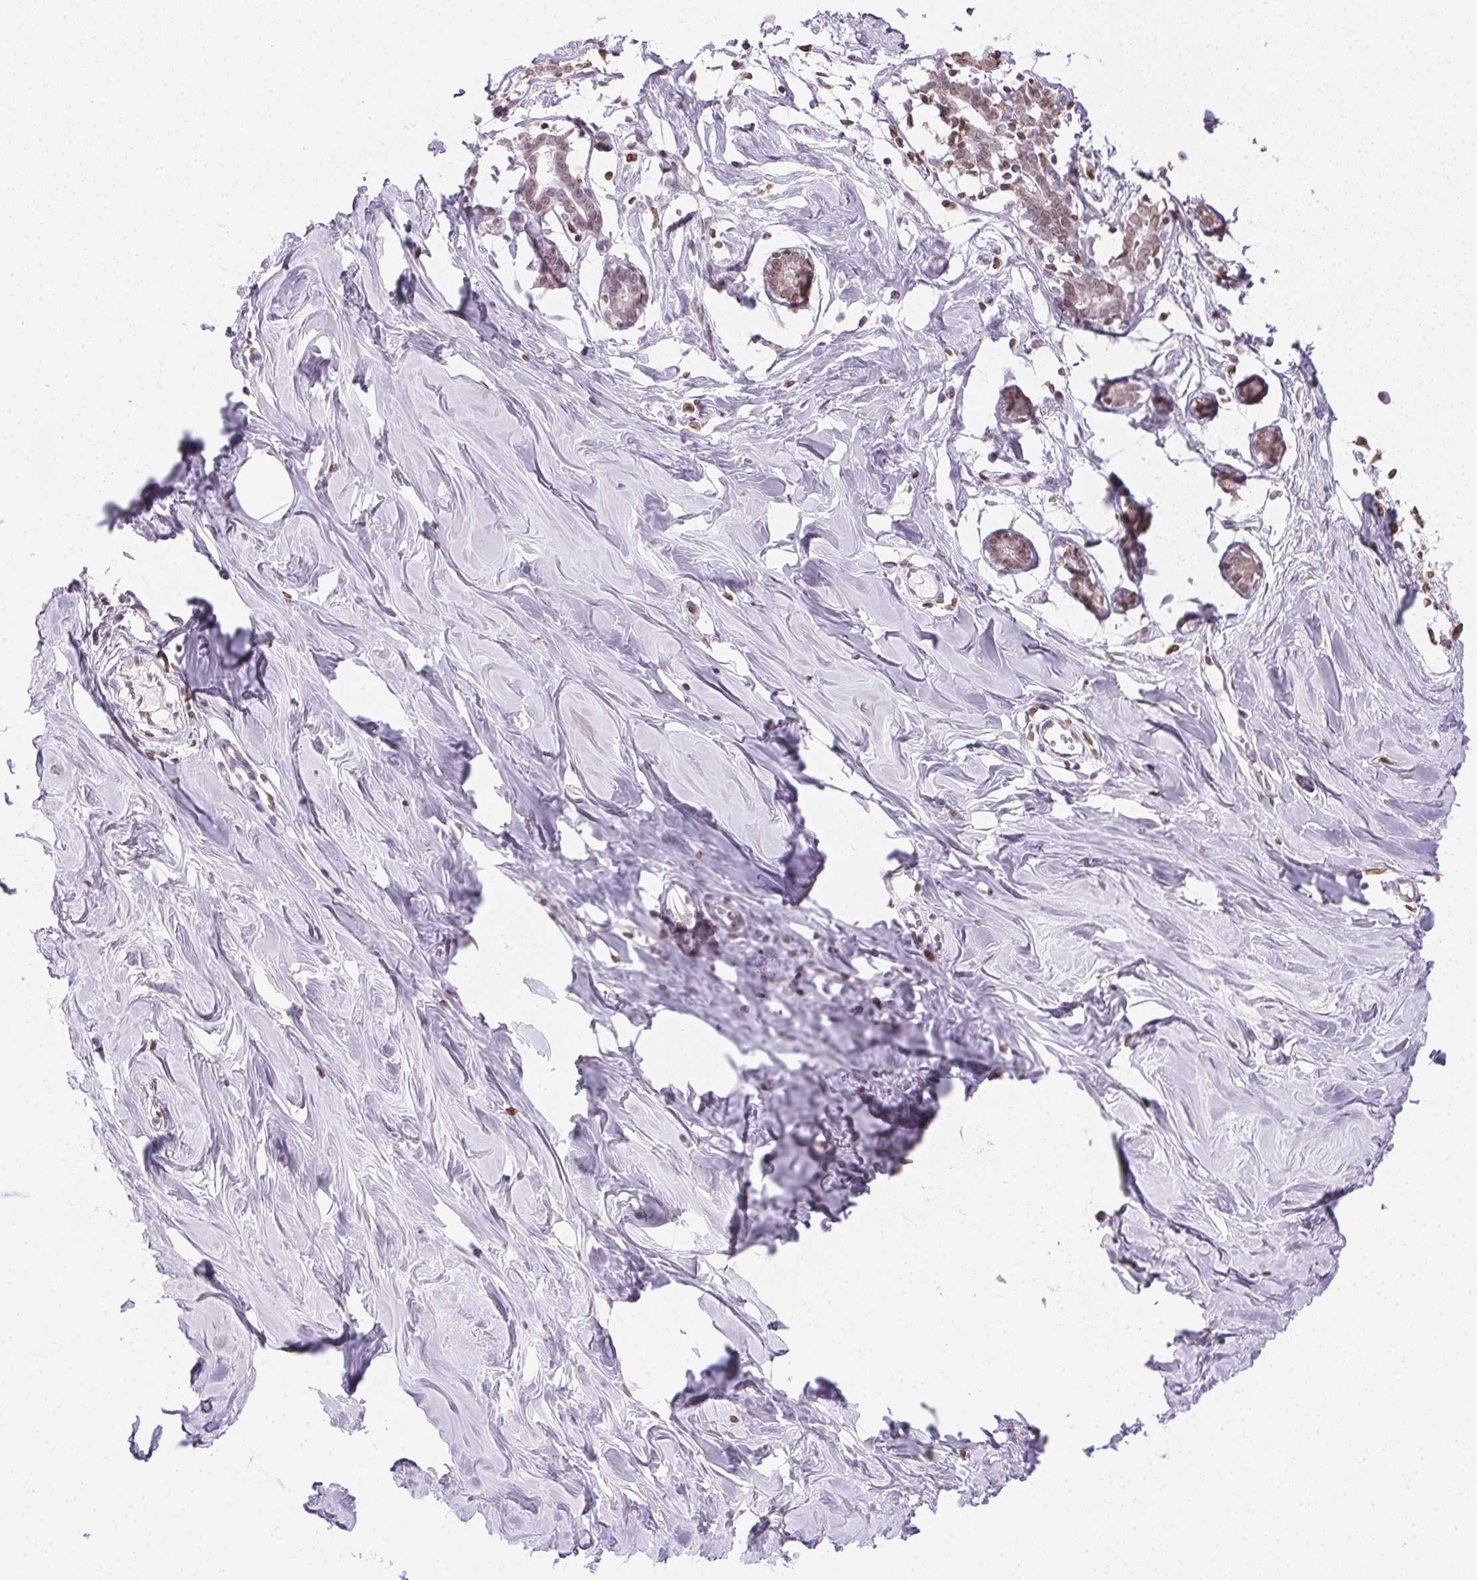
{"staining": {"intensity": "negative", "quantity": "none", "location": "none"}, "tissue": "breast", "cell_type": "Adipocytes", "image_type": "normal", "snomed": [{"axis": "morphology", "description": "Normal tissue, NOS"}, {"axis": "topography", "description": "Breast"}], "caption": "Immunohistochemistry of benign breast exhibits no expression in adipocytes. The staining was performed using DAB (3,3'-diaminobenzidine) to visualize the protein expression in brown, while the nuclei were stained in blue with hematoxylin (Magnification: 20x).", "gene": "PRL", "patient": {"sex": "female", "age": 27}}